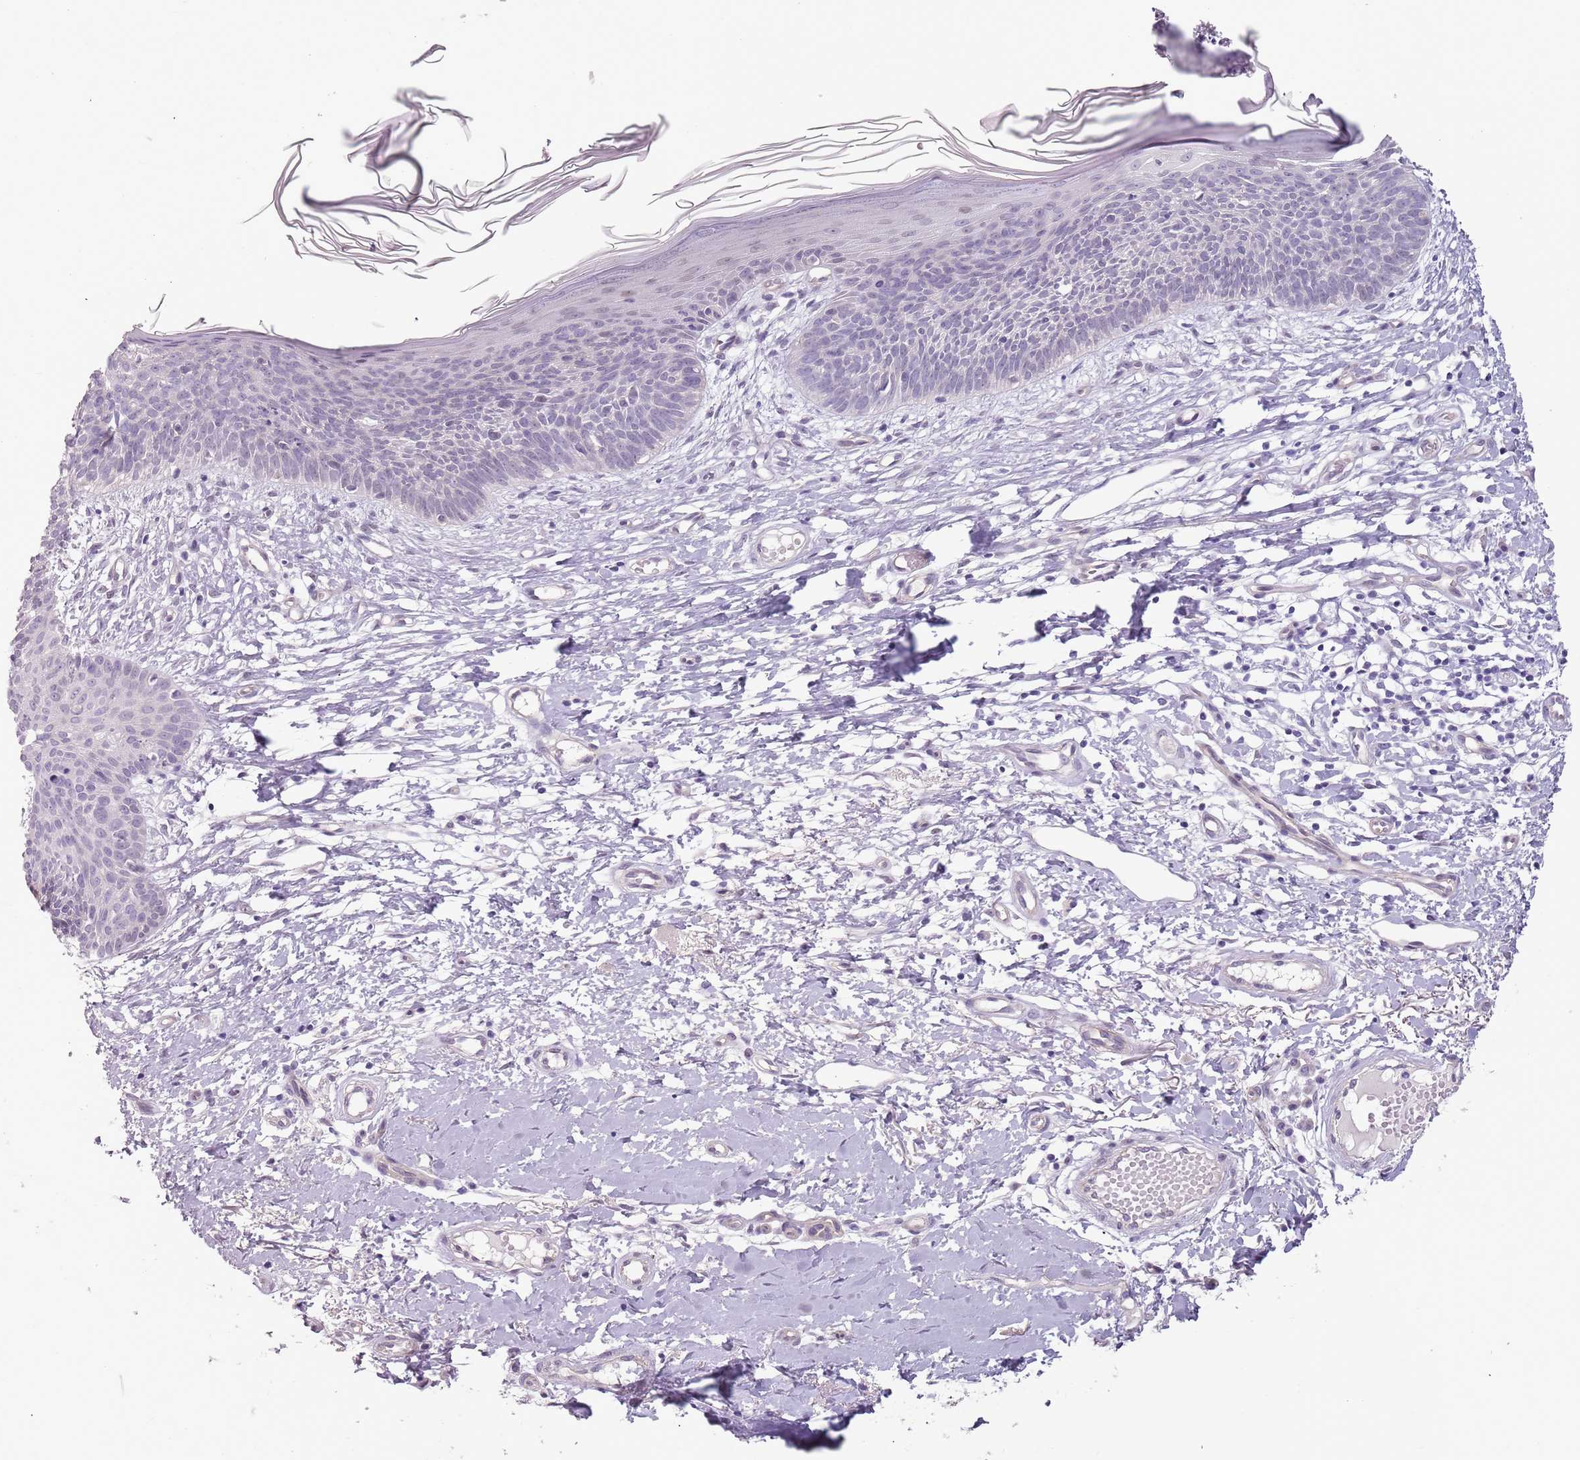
{"staining": {"intensity": "negative", "quantity": "none", "location": "none"}, "tissue": "skin cancer", "cell_type": "Tumor cells", "image_type": "cancer", "snomed": [{"axis": "morphology", "description": "Basal cell carcinoma"}, {"axis": "topography", "description": "Skin"}], "caption": "High magnification brightfield microscopy of skin basal cell carcinoma stained with DAB (3,3'-diaminobenzidine) (brown) and counterstained with hematoxylin (blue): tumor cells show no significant staining. (Stains: DAB (3,3'-diaminobenzidine) immunohistochemistry (IHC) with hematoxylin counter stain, Microscopy: brightfield microscopy at high magnification).", "gene": "RFX2", "patient": {"sex": "male", "age": 78}}